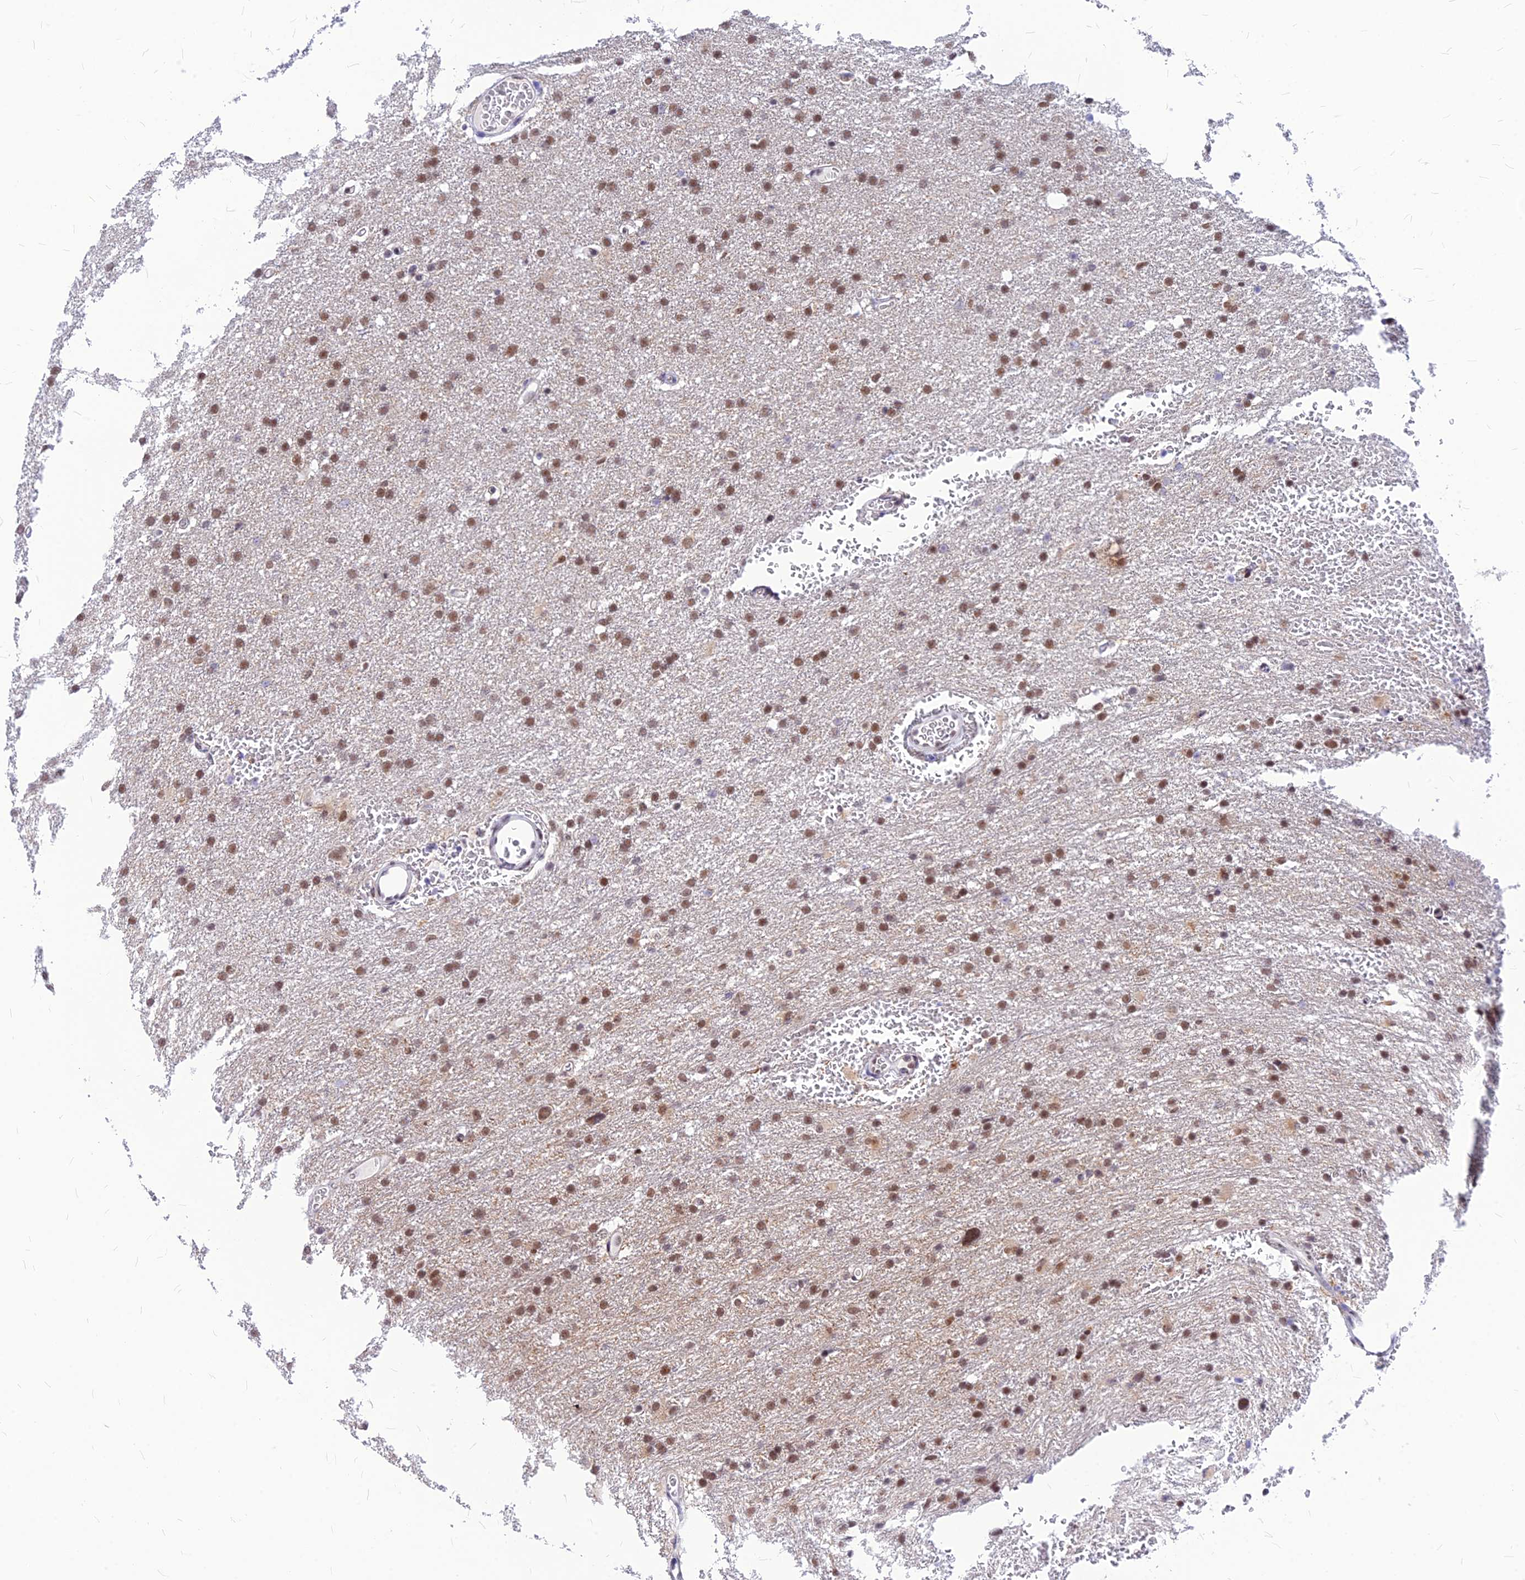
{"staining": {"intensity": "moderate", "quantity": "25%-75%", "location": "nuclear"}, "tissue": "glioma", "cell_type": "Tumor cells", "image_type": "cancer", "snomed": [{"axis": "morphology", "description": "Glioma, malignant, High grade"}, {"axis": "topography", "description": "Cerebral cortex"}], "caption": "Glioma stained with a brown dye demonstrates moderate nuclear positive staining in about 25%-75% of tumor cells.", "gene": "KCTD13", "patient": {"sex": "female", "age": 36}}